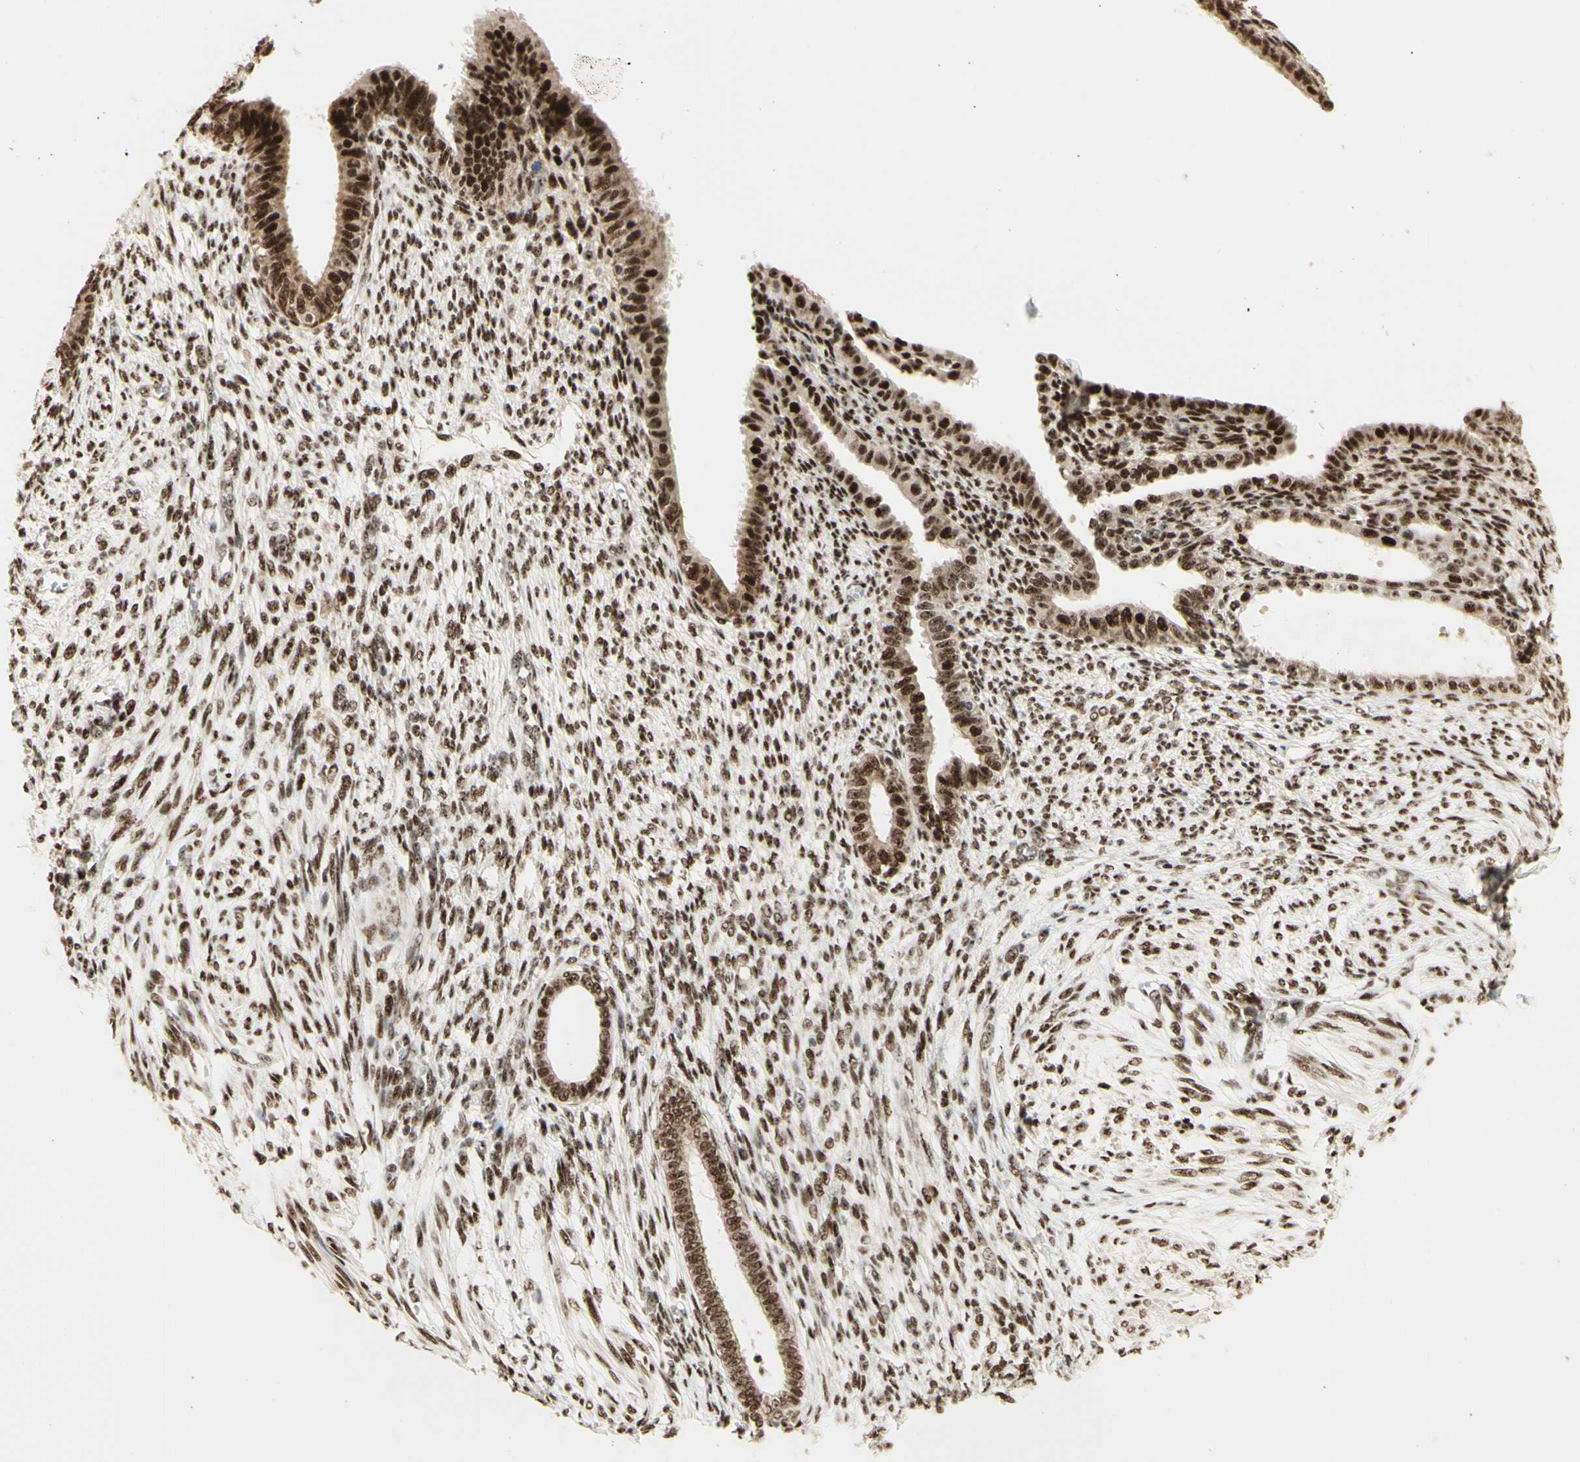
{"staining": {"intensity": "strong", "quantity": ">75%", "location": "nuclear"}, "tissue": "endometrium", "cell_type": "Cells in endometrial stroma", "image_type": "normal", "snomed": [{"axis": "morphology", "description": "Normal tissue, NOS"}, {"axis": "topography", "description": "Endometrium"}], "caption": "Strong nuclear staining for a protein is seen in approximately >75% of cells in endometrial stroma of normal endometrium using IHC.", "gene": "DHX9", "patient": {"sex": "female", "age": 72}}